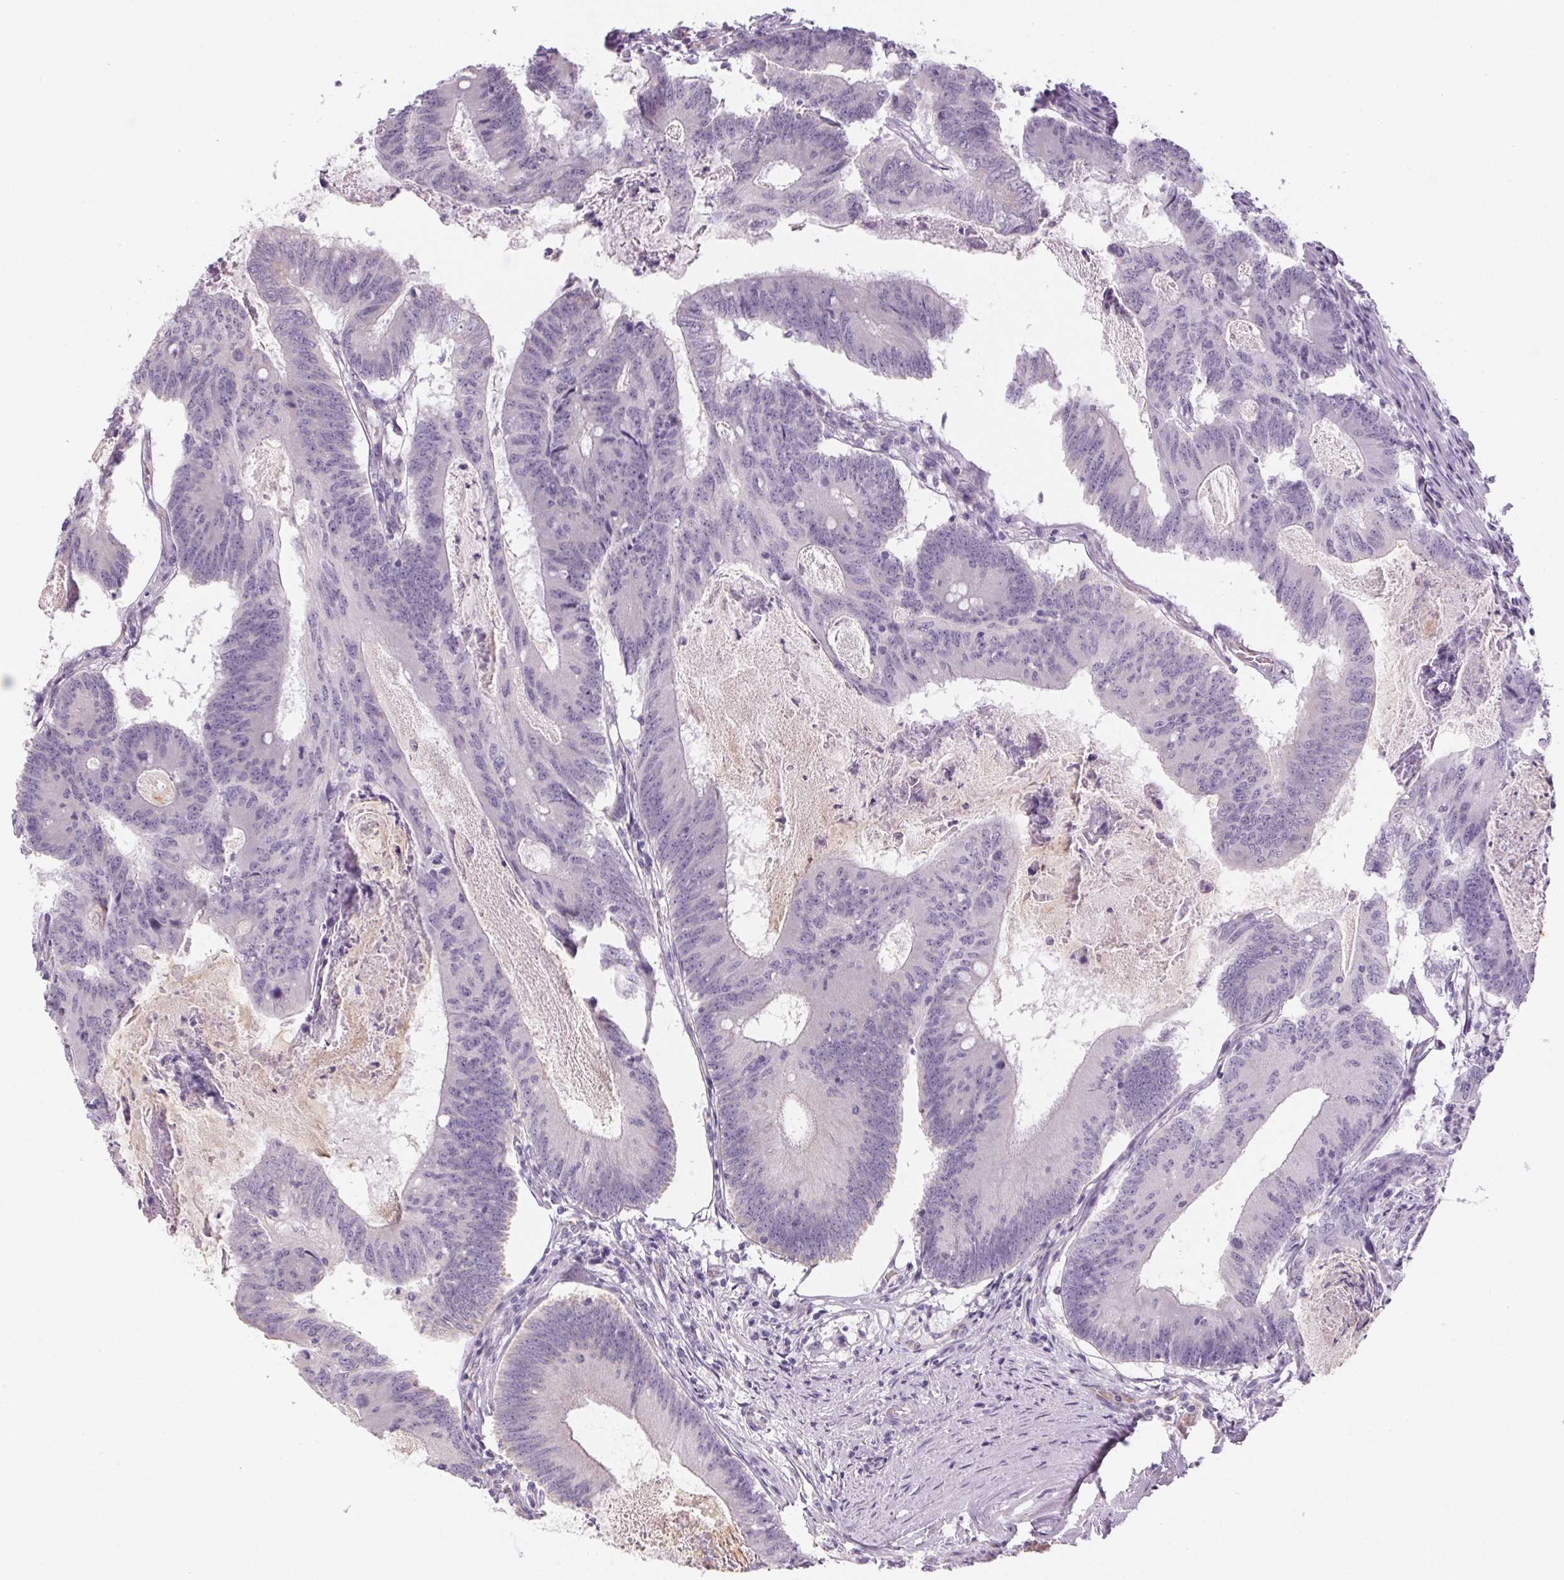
{"staining": {"intensity": "negative", "quantity": "none", "location": "none"}, "tissue": "colorectal cancer", "cell_type": "Tumor cells", "image_type": "cancer", "snomed": [{"axis": "morphology", "description": "Adenocarcinoma, NOS"}, {"axis": "topography", "description": "Colon"}], "caption": "Colorectal cancer was stained to show a protein in brown. There is no significant expression in tumor cells. (Brightfield microscopy of DAB immunohistochemistry (IHC) at high magnification).", "gene": "SMYD1", "patient": {"sex": "female", "age": 70}}